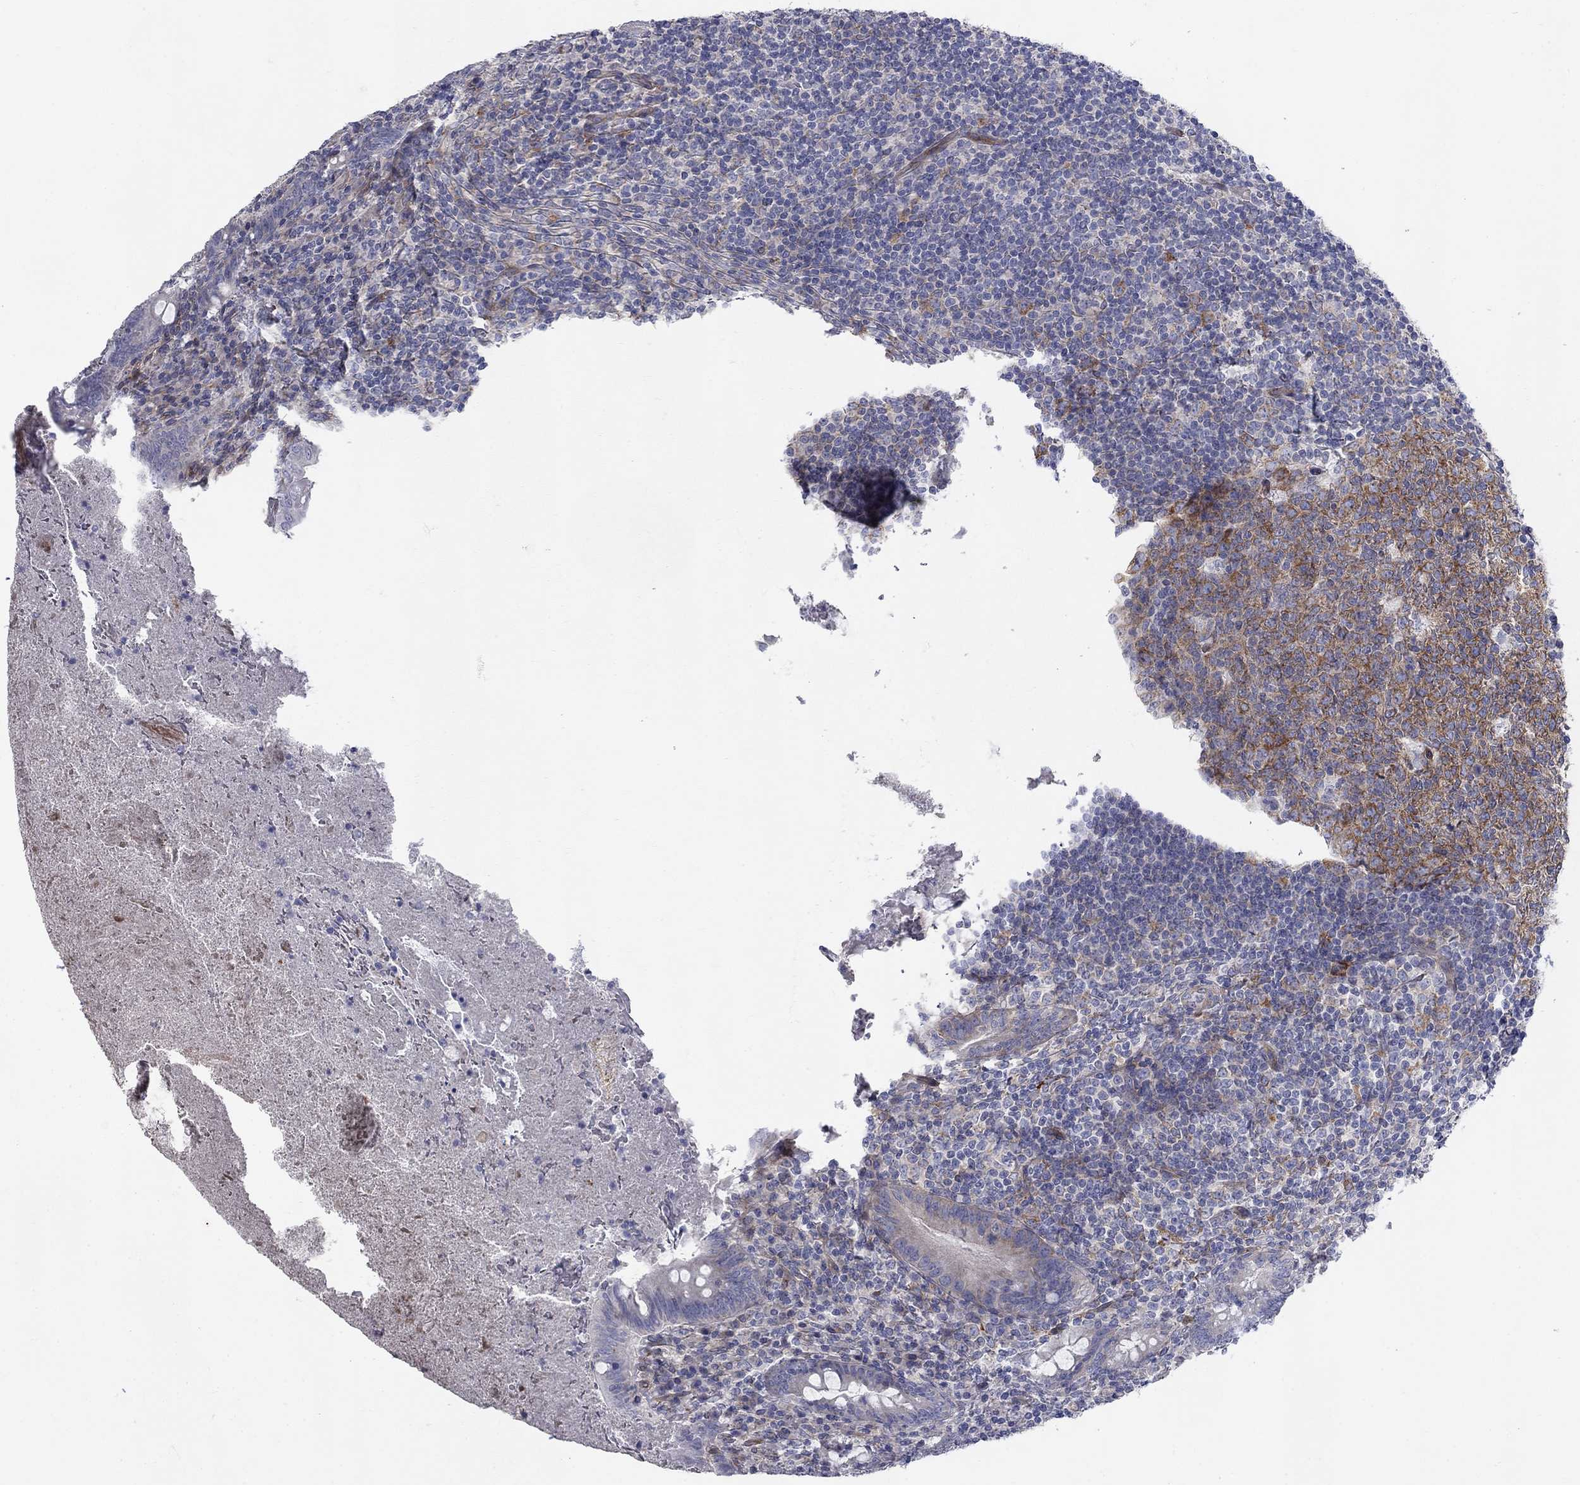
{"staining": {"intensity": "weak", "quantity": "25%-75%", "location": "cytoplasmic/membranous"}, "tissue": "appendix", "cell_type": "Glandular cells", "image_type": "normal", "snomed": [{"axis": "morphology", "description": "Normal tissue, NOS"}, {"axis": "topography", "description": "Appendix"}], "caption": "The histopathology image shows a brown stain indicating the presence of a protein in the cytoplasmic/membranous of glandular cells in appendix.", "gene": "FXR1", "patient": {"sex": "male", "age": 47}}